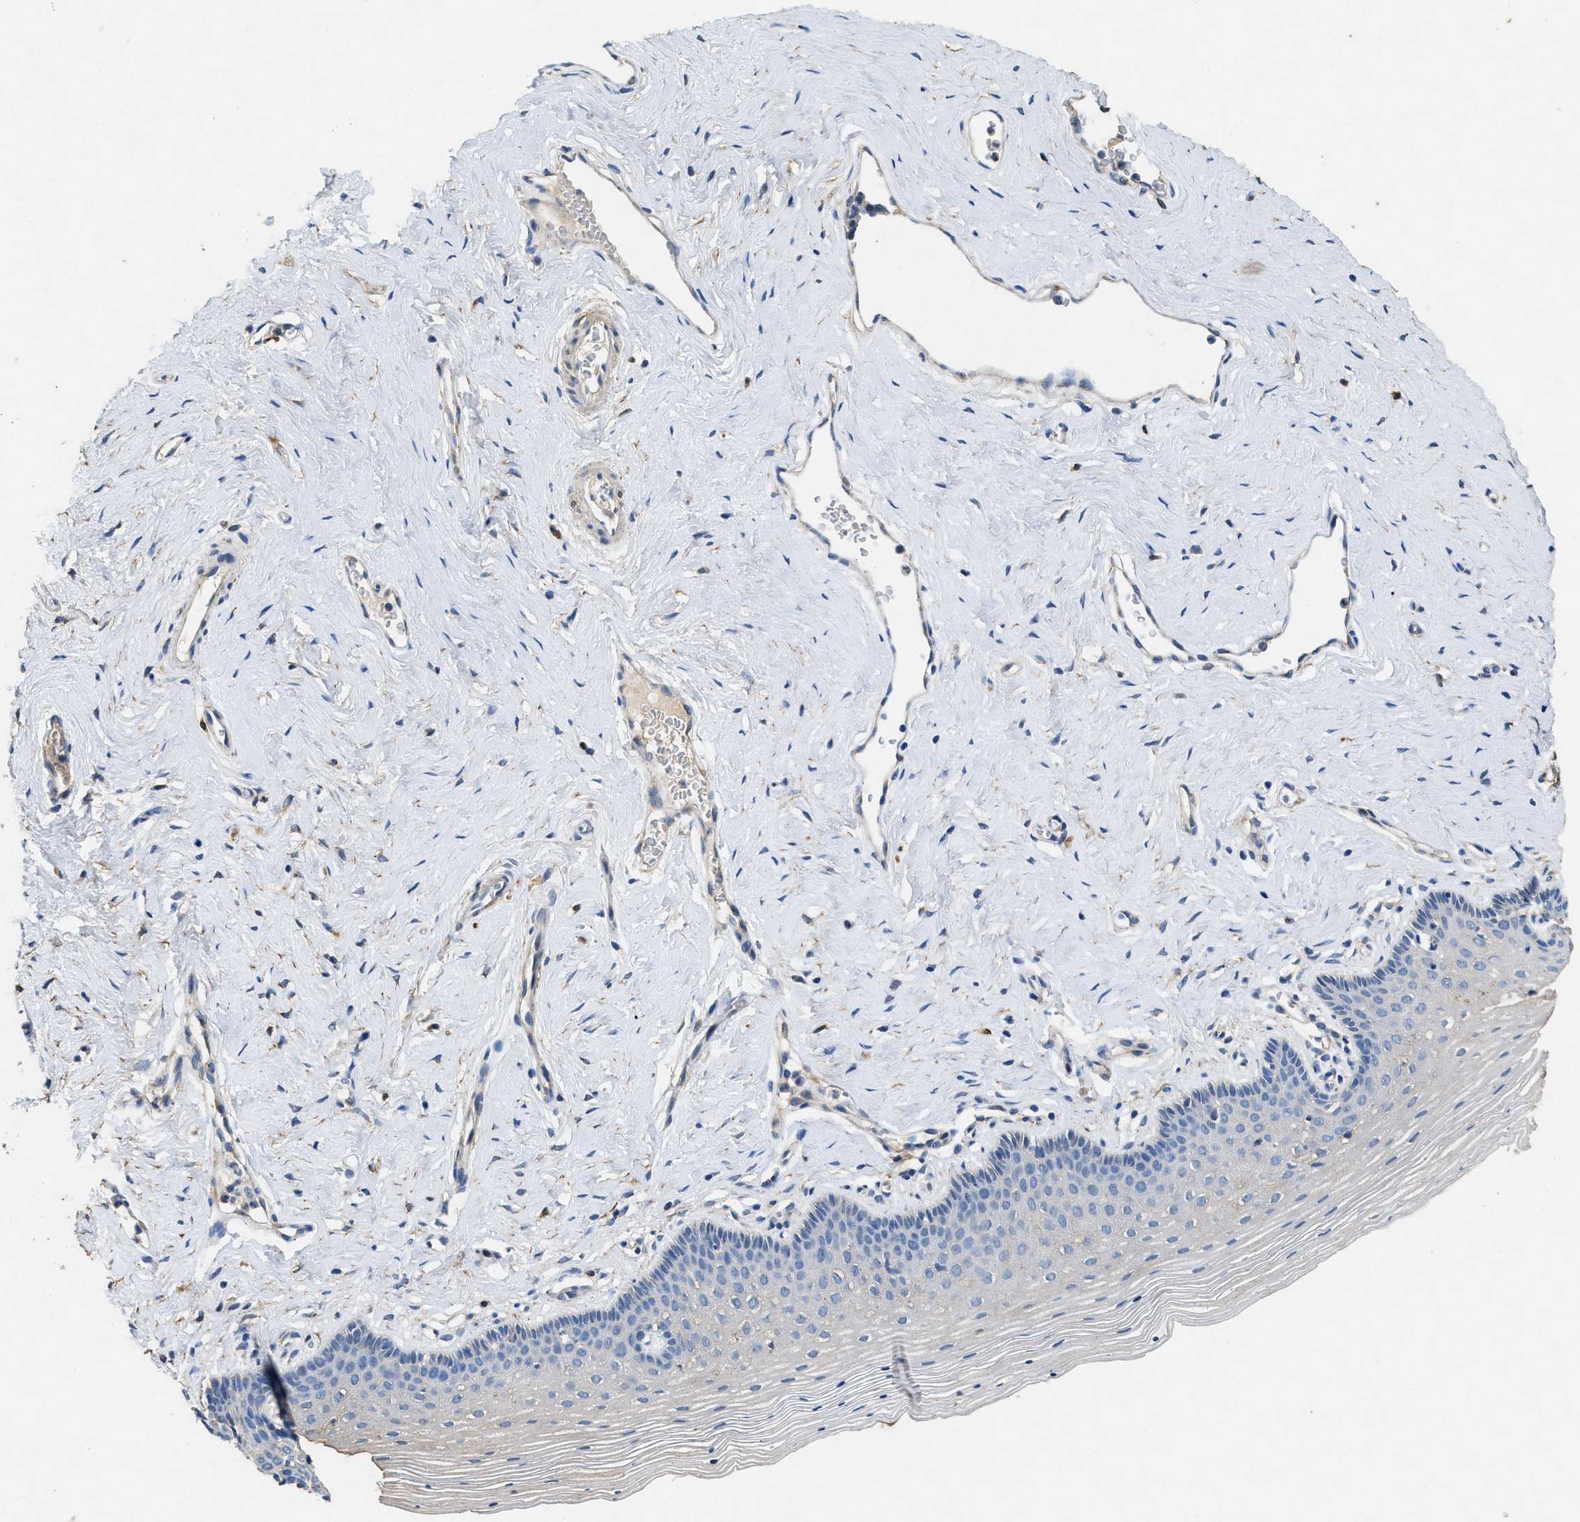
{"staining": {"intensity": "negative", "quantity": "none", "location": "none"}, "tissue": "vagina", "cell_type": "Squamous epithelial cells", "image_type": "normal", "snomed": [{"axis": "morphology", "description": "Normal tissue, NOS"}, {"axis": "topography", "description": "Vagina"}], "caption": "Immunohistochemistry (IHC) photomicrograph of normal vagina: vagina stained with DAB (3,3'-diaminobenzidine) reveals no significant protein positivity in squamous epithelial cells. (Stains: DAB (3,3'-diaminobenzidine) IHC with hematoxylin counter stain, Microscopy: brightfield microscopy at high magnification).", "gene": "CDK15", "patient": {"sex": "female", "age": 32}}